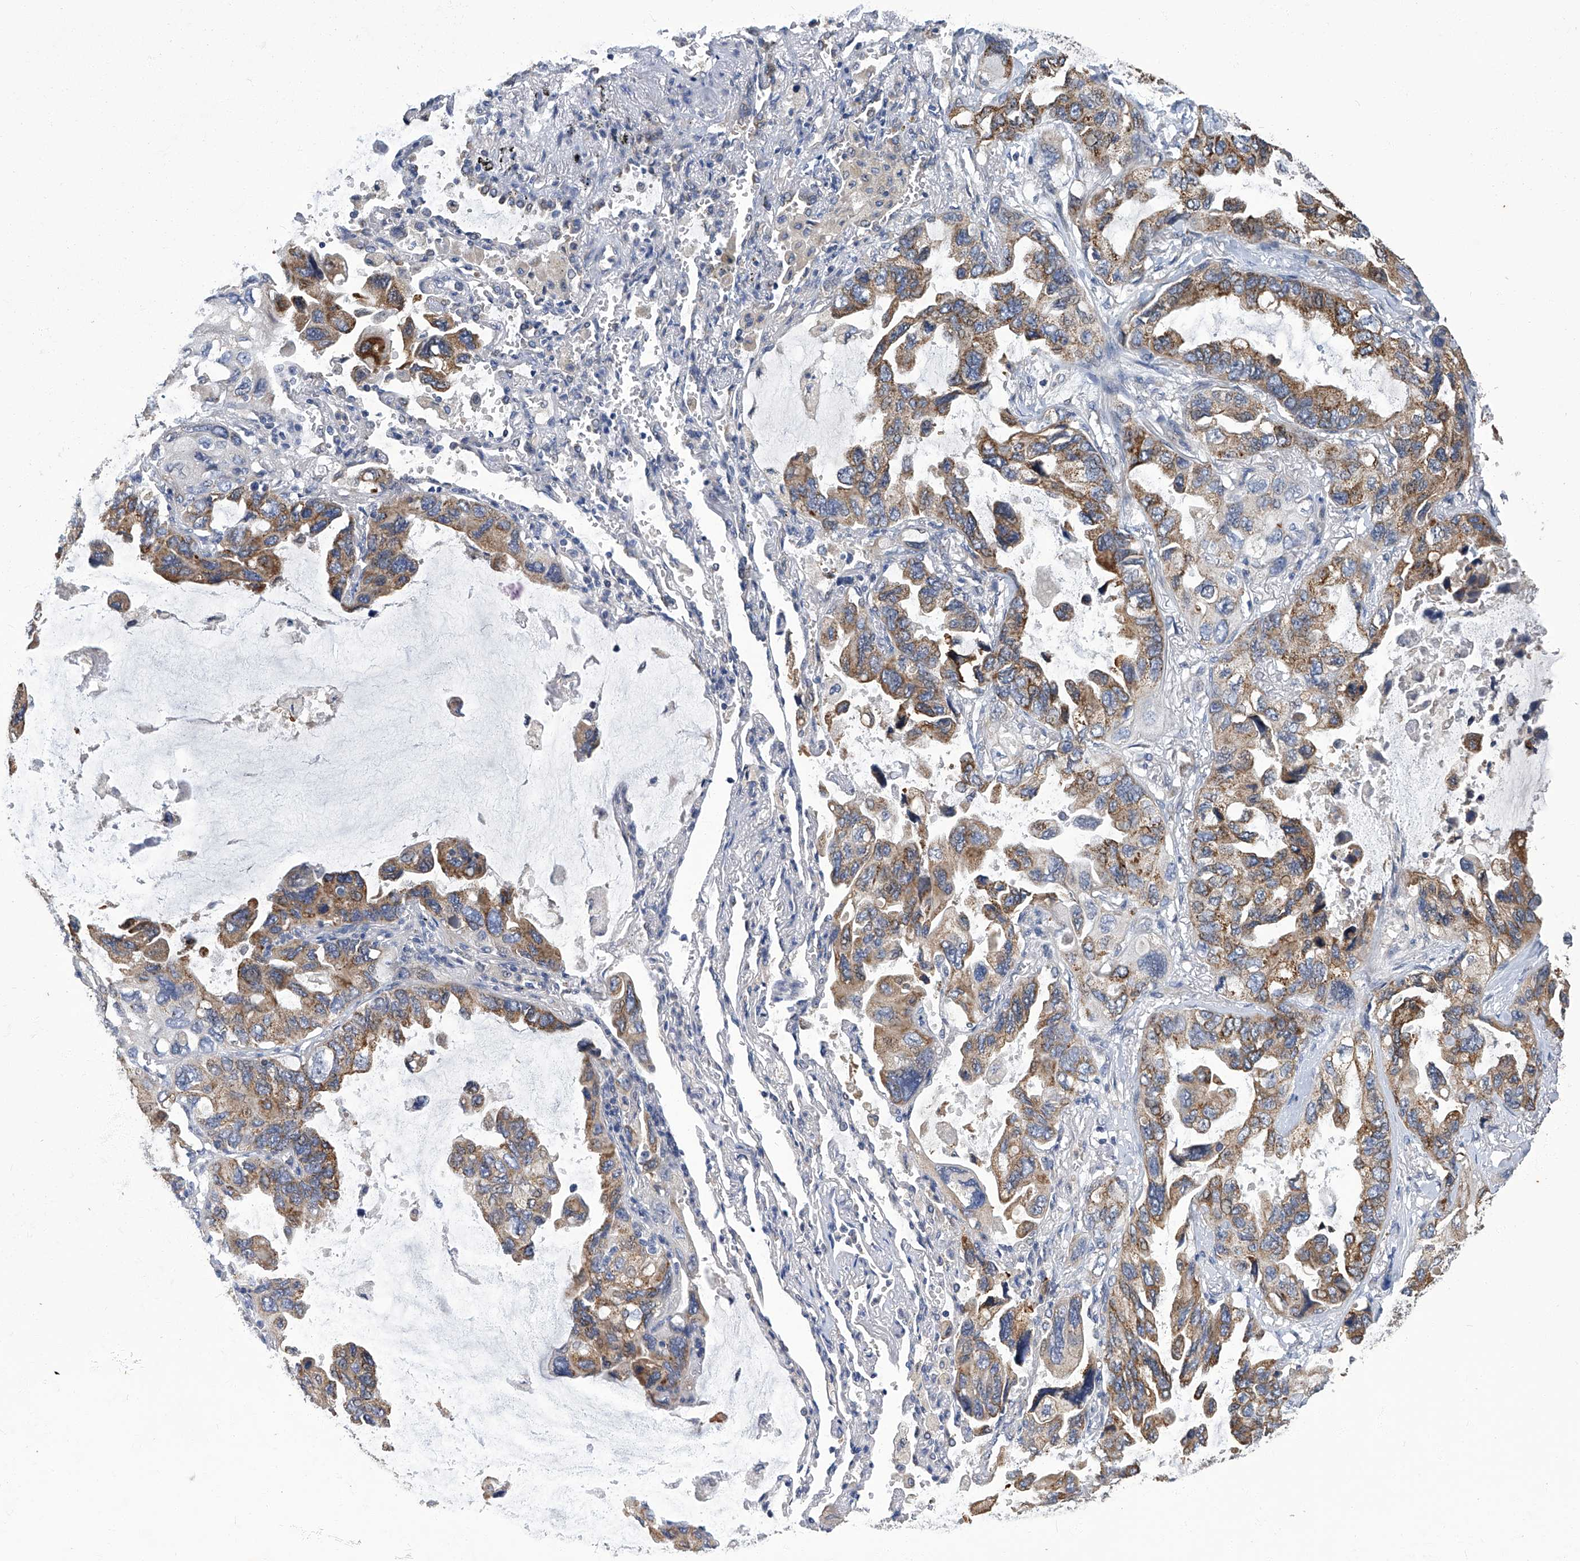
{"staining": {"intensity": "moderate", "quantity": "25%-75%", "location": "cytoplasmic/membranous"}, "tissue": "lung cancer", "cell_type": "Tumor cells", "image_type": "cancer", "snomed": [{"axis": "morphology", "description": "Squamous cell carcinoma, NOS"}, {"axis": "topography", "description": "Lung"}], "caption": "The image shows a brown stain indicating the presence of a protein in the cytoplasmic/membranous of tumor cells in lung cancer (squamous cell carcinoma).", "gene": "TGFBR1", "patient": {"sex": "female", "age": 73}}